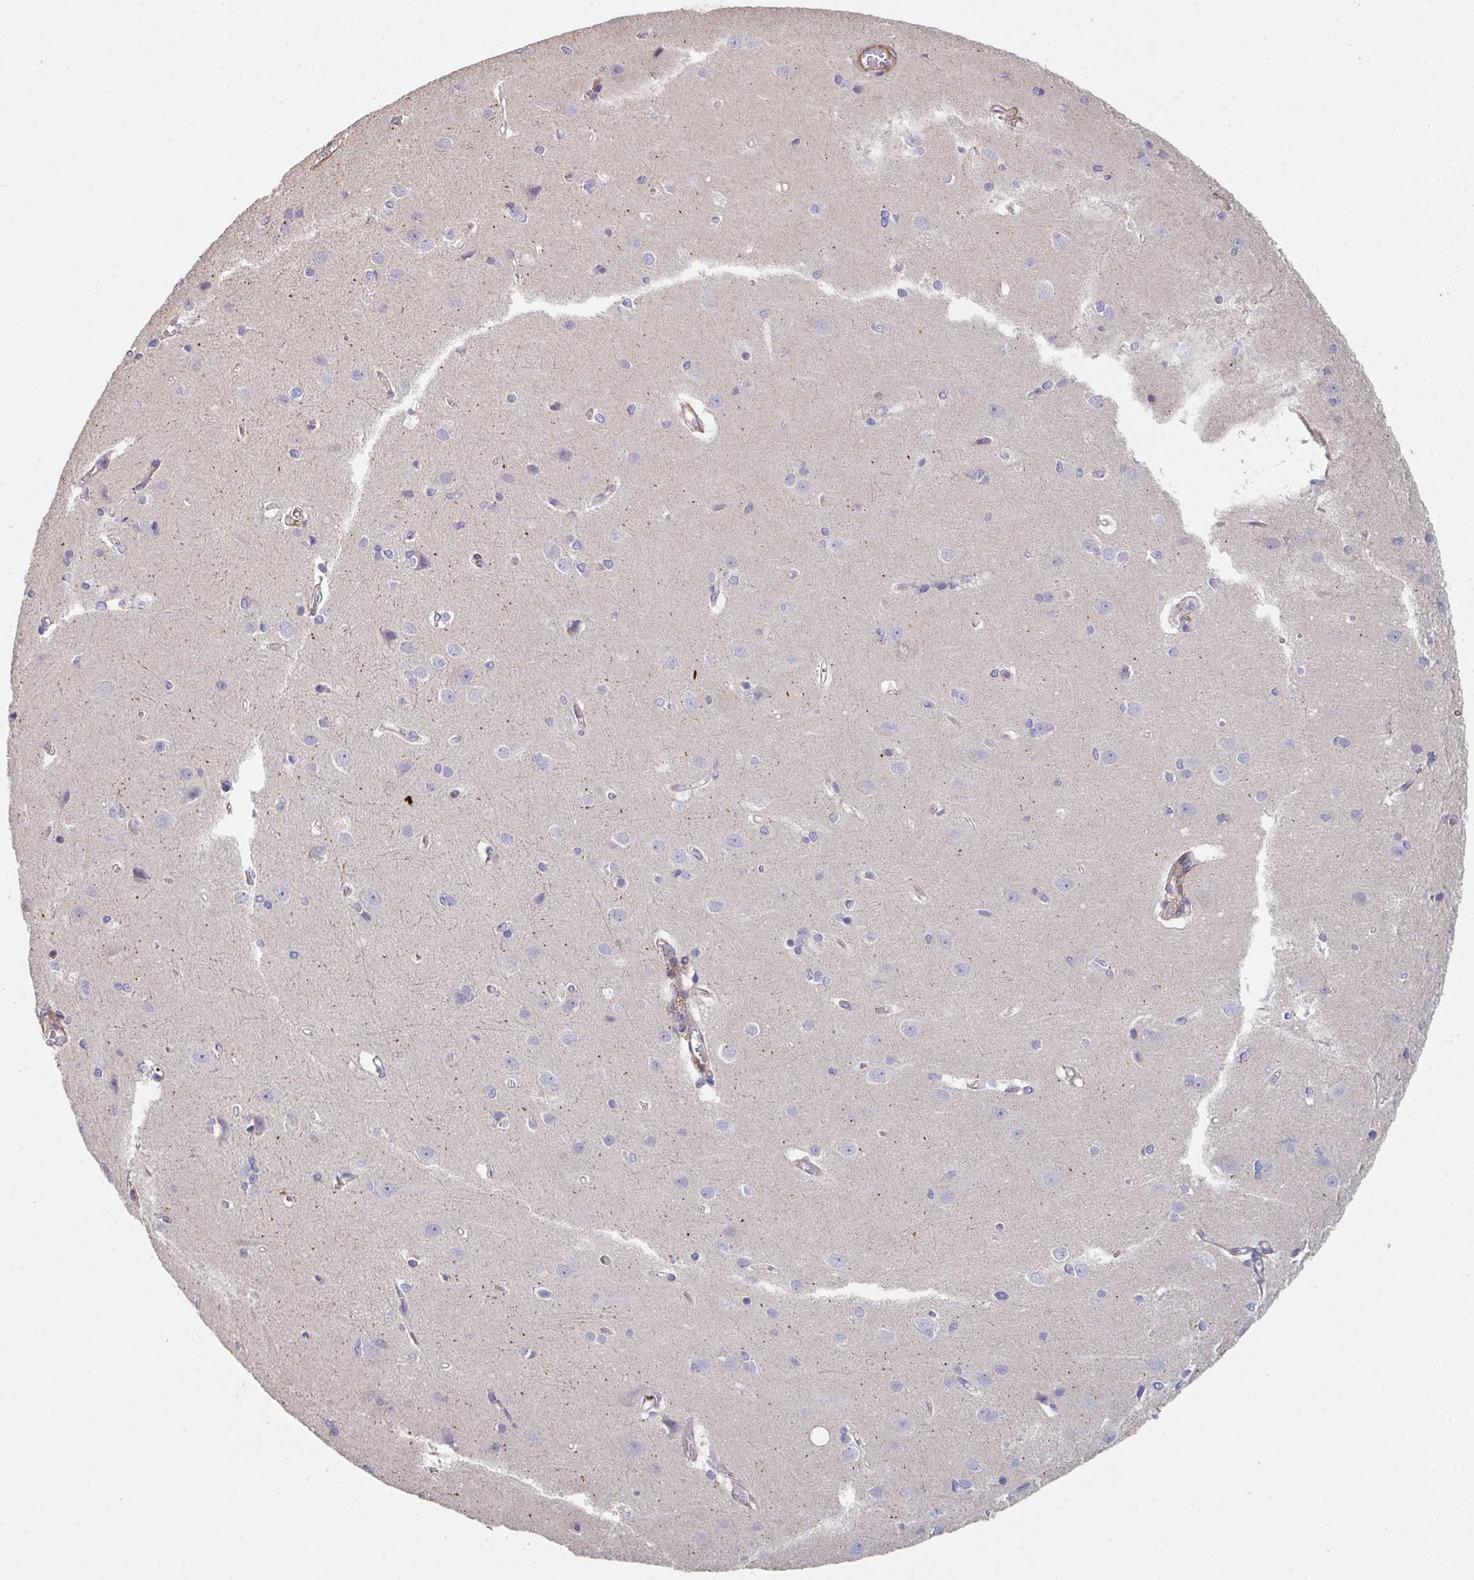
{"staining": {"intensity": "negative", "quantity": "none", "location": "none"}, "tissue": "cerebral cortex", "cell_type": "Endothelial cells", "image_type": "normal", "snomed": [{"axis": "morphology", "description": "Normal tissue, NOS"}, {"axis": "topography", "description": "Cerebral cortex"}], "caption": "Immunohistochemical staining of normal cerebral cortex shows no significant expression in endothelial cells. (Stains: DAB (3,3'-diaminobenzidine) immunohistochemistry (IHC) with hematoxylin counter stain, Microscopy: brightfield microscopy at high magnification).", "gene": "FZD2", "patient": {"sex": "male", "age": 37}}